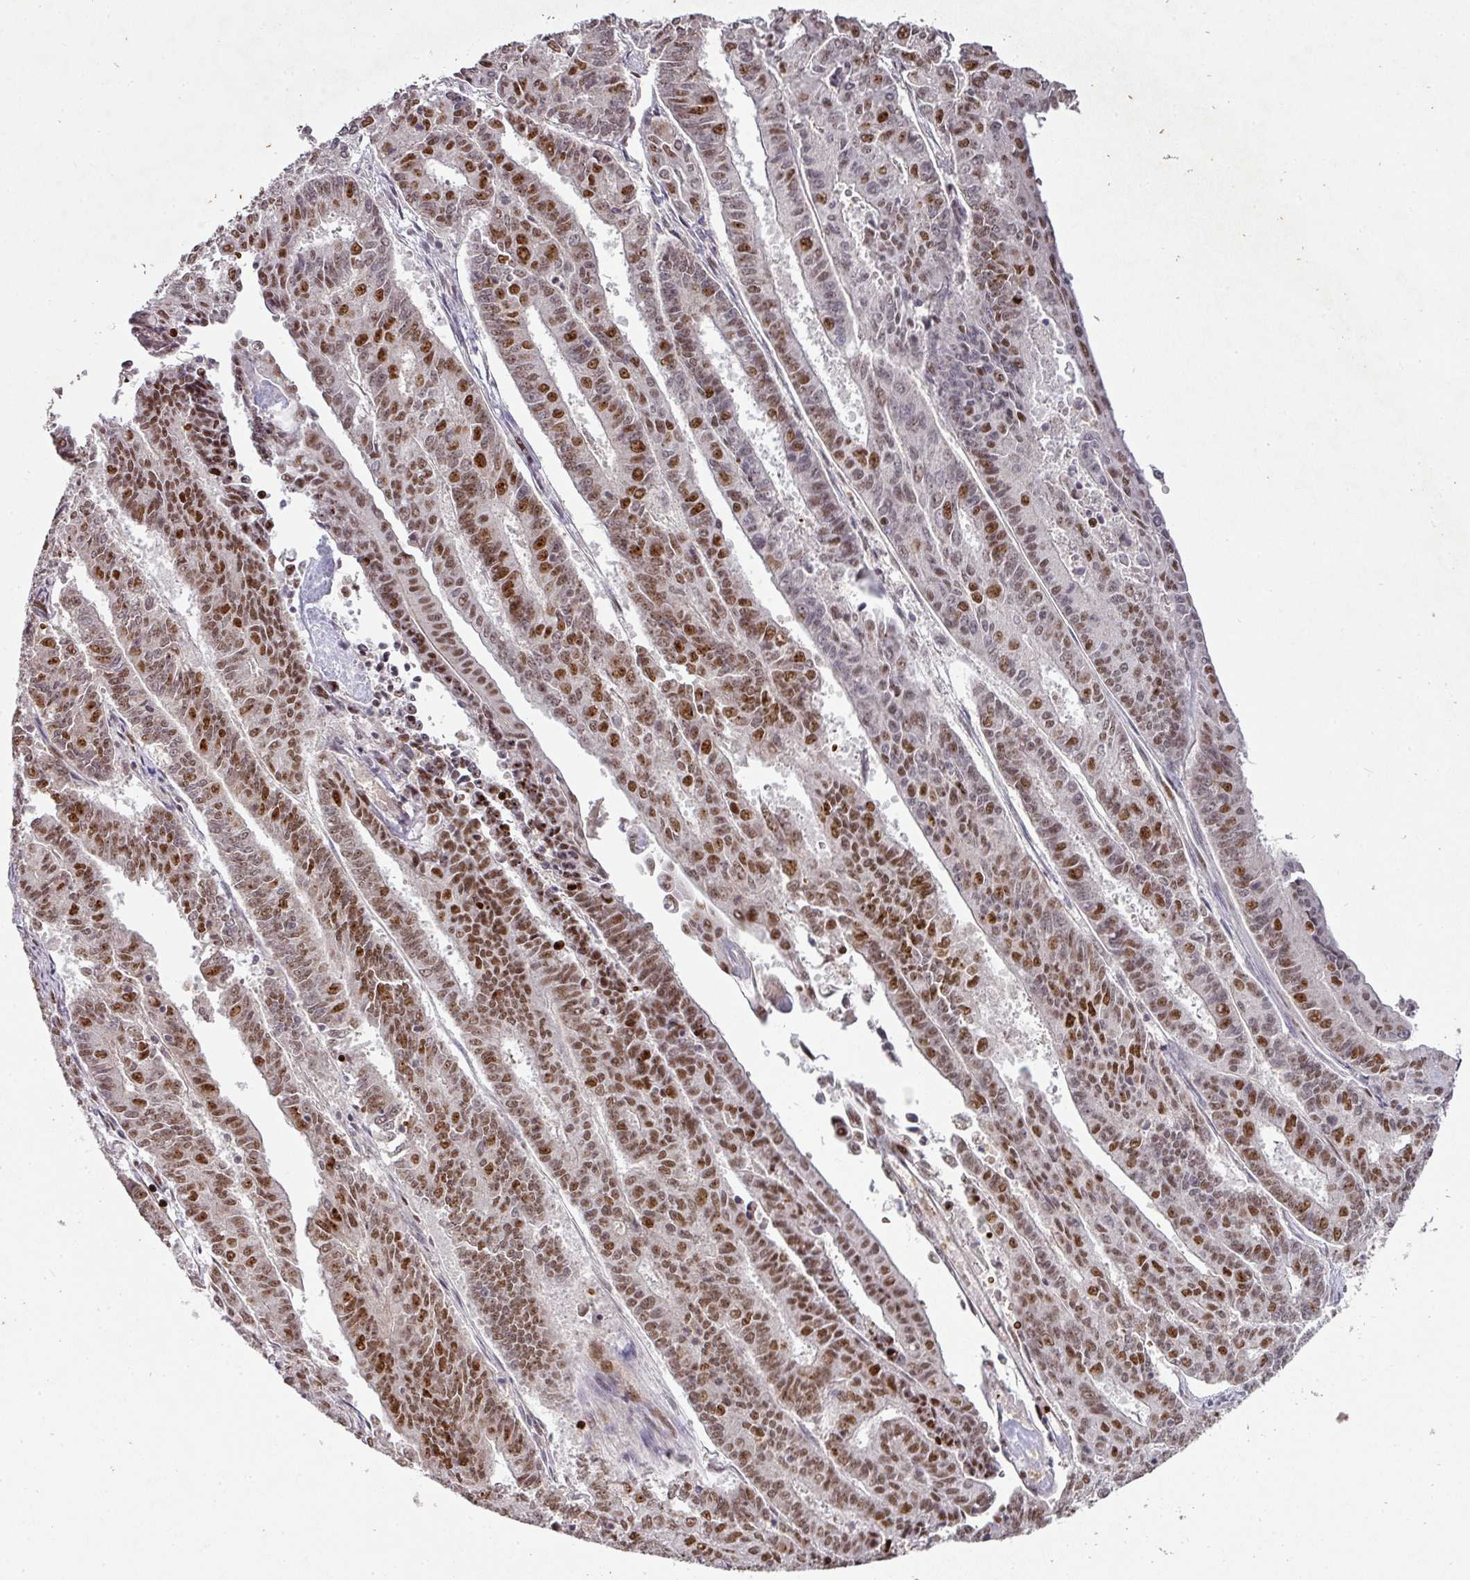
{"staining": {"intensity": "moderate", "quantity": ">75%", "location": "nuclear"}, "tissue": "endometrial cancer", "cell_type": "Tumor cells", "image_type": "cancer", "snomed": [{"axis": "morphology", "description": "Adenocarcinoma, NOS"}, {"axis": "topography", "description": "Endometrium"}], "caption": "Endometrial adenocarcinoma stained for a protein (brown) shows moderate nuclear positive positivity in about >75% of tumor cells.", "gene": "NEIL1", "patient": {"sex": "female", "age": 59}}